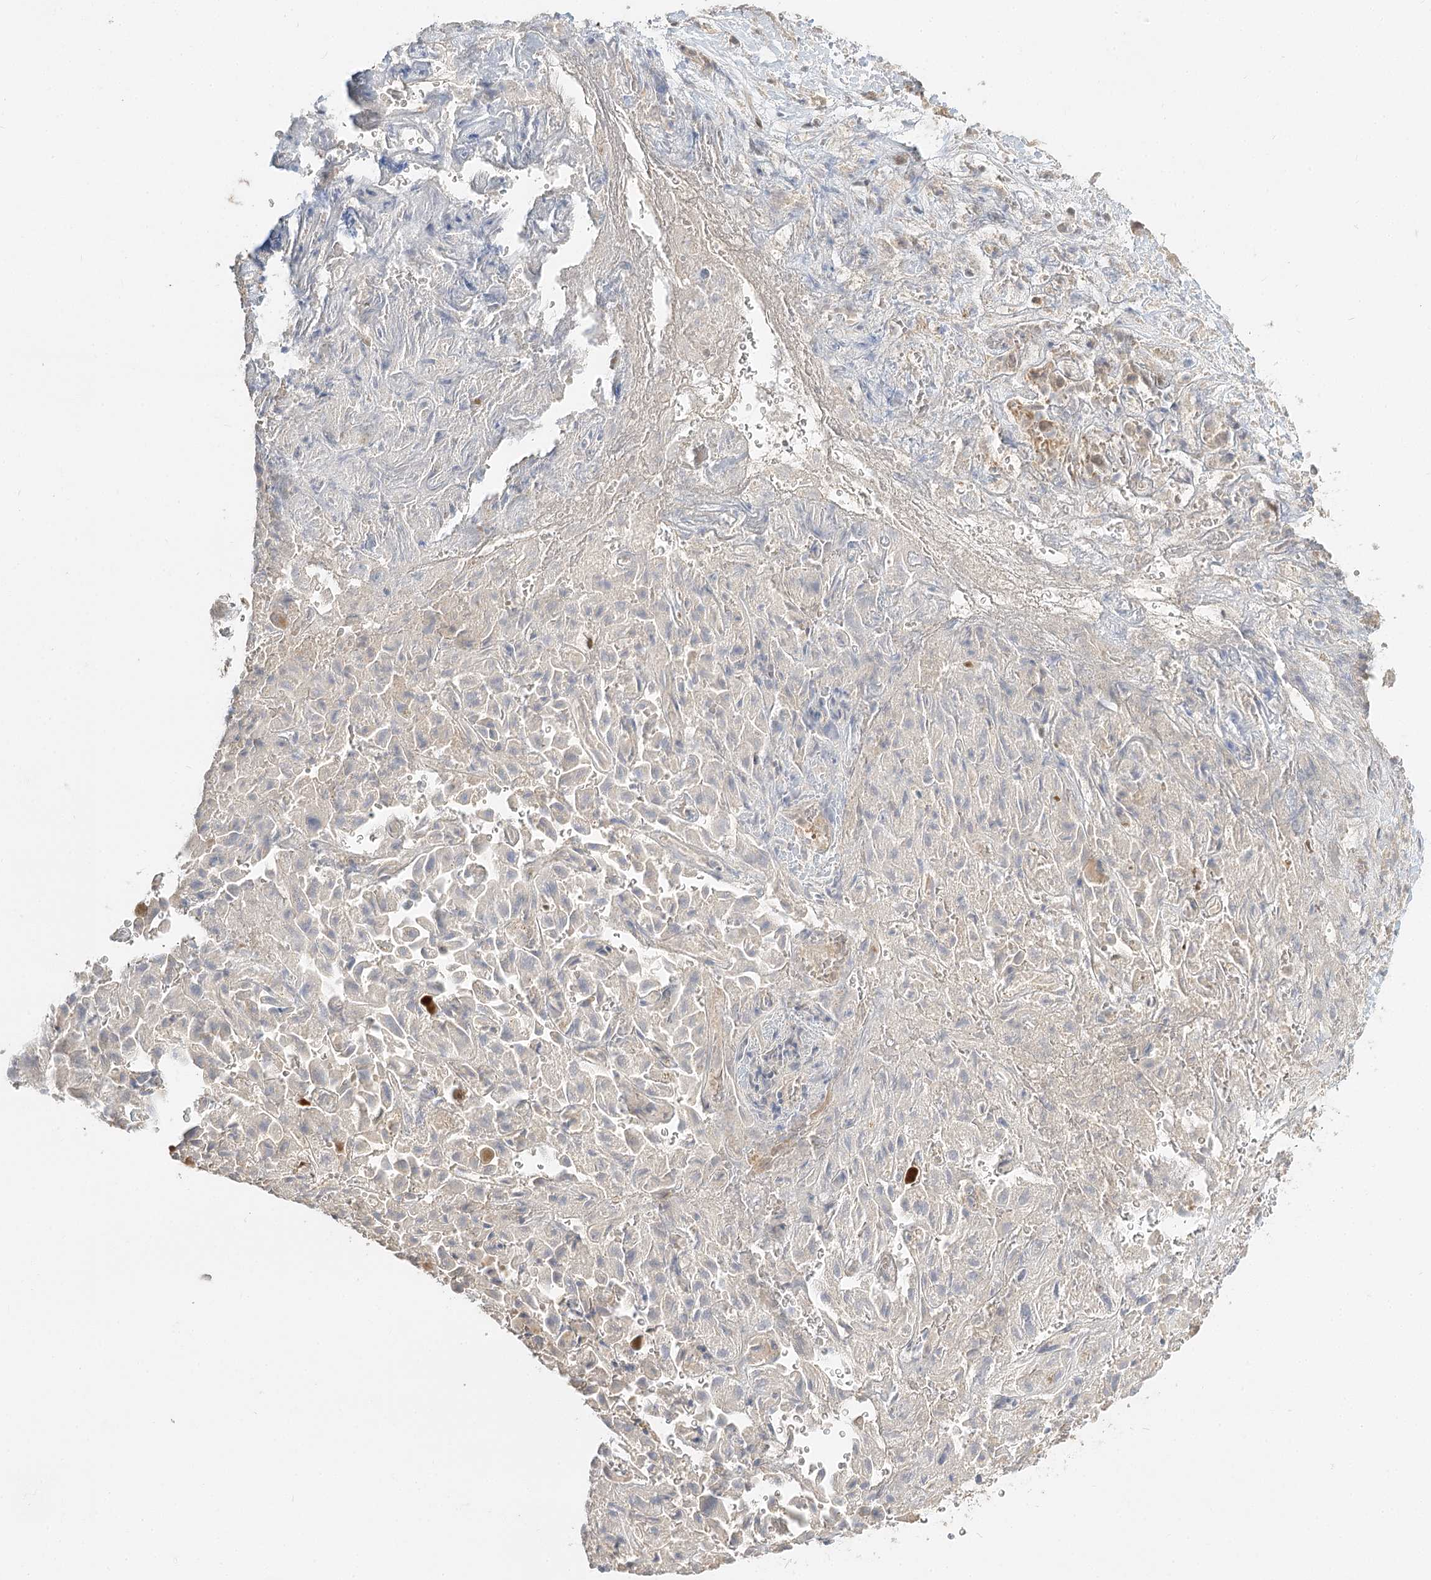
{"staining": {"intensity": "negative", "quantity": "none", "location": "none"}, "tissue": "liver cancer", "cell_type": "Tumor cells", "image_type": "cancer", "snomed": [{"axis": "morphology", "description": "Cholangiocarcinoma"}, {"axis": "topography", "description": "Liver"}], "caption": "Micrograph shows no significant protein staining in tumor cells of liver cancer (cholangiocarcinoma).", "gene": "GUCY2C", "patient": {"sex": "female", "age": 52}}